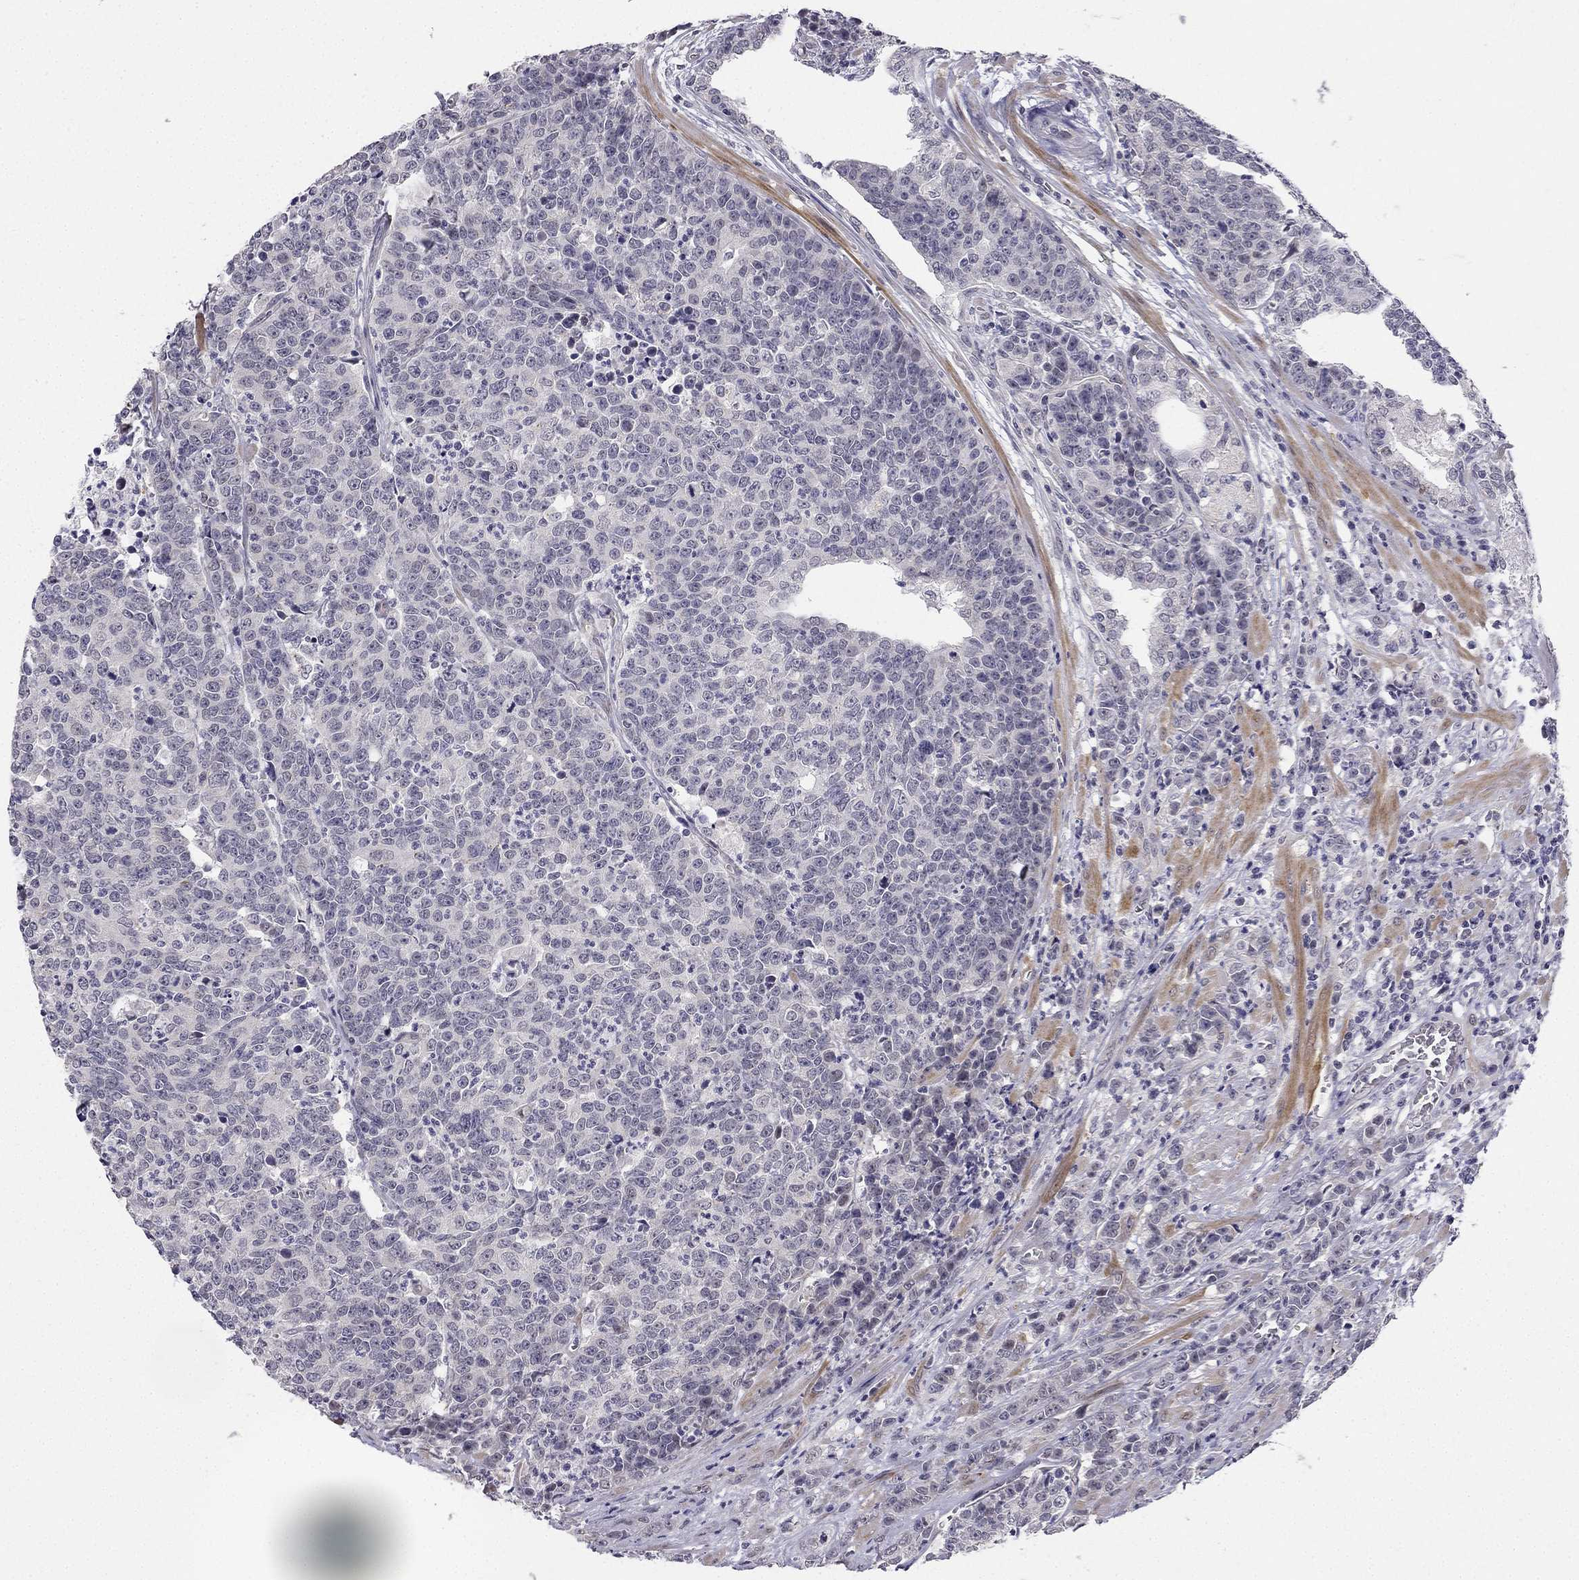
{"staining": {"intensity": "negative", "quantity": "none", "location": "none"}, "tissue": "prostate cancer", "cell_type": "Tumor cells", "image_type": "cancer", "snomed": [{"axis": "morphology", "description": "Adenocarcinoma, NOS"}, {"axis": "topography", "description": "Prostate"}], "caption": "This is a image of IHC staining of prostate cancer, which shows no expression in tumor cells.", "gene": "CHST8", "patient": {"sex": "male", "age": 67}}